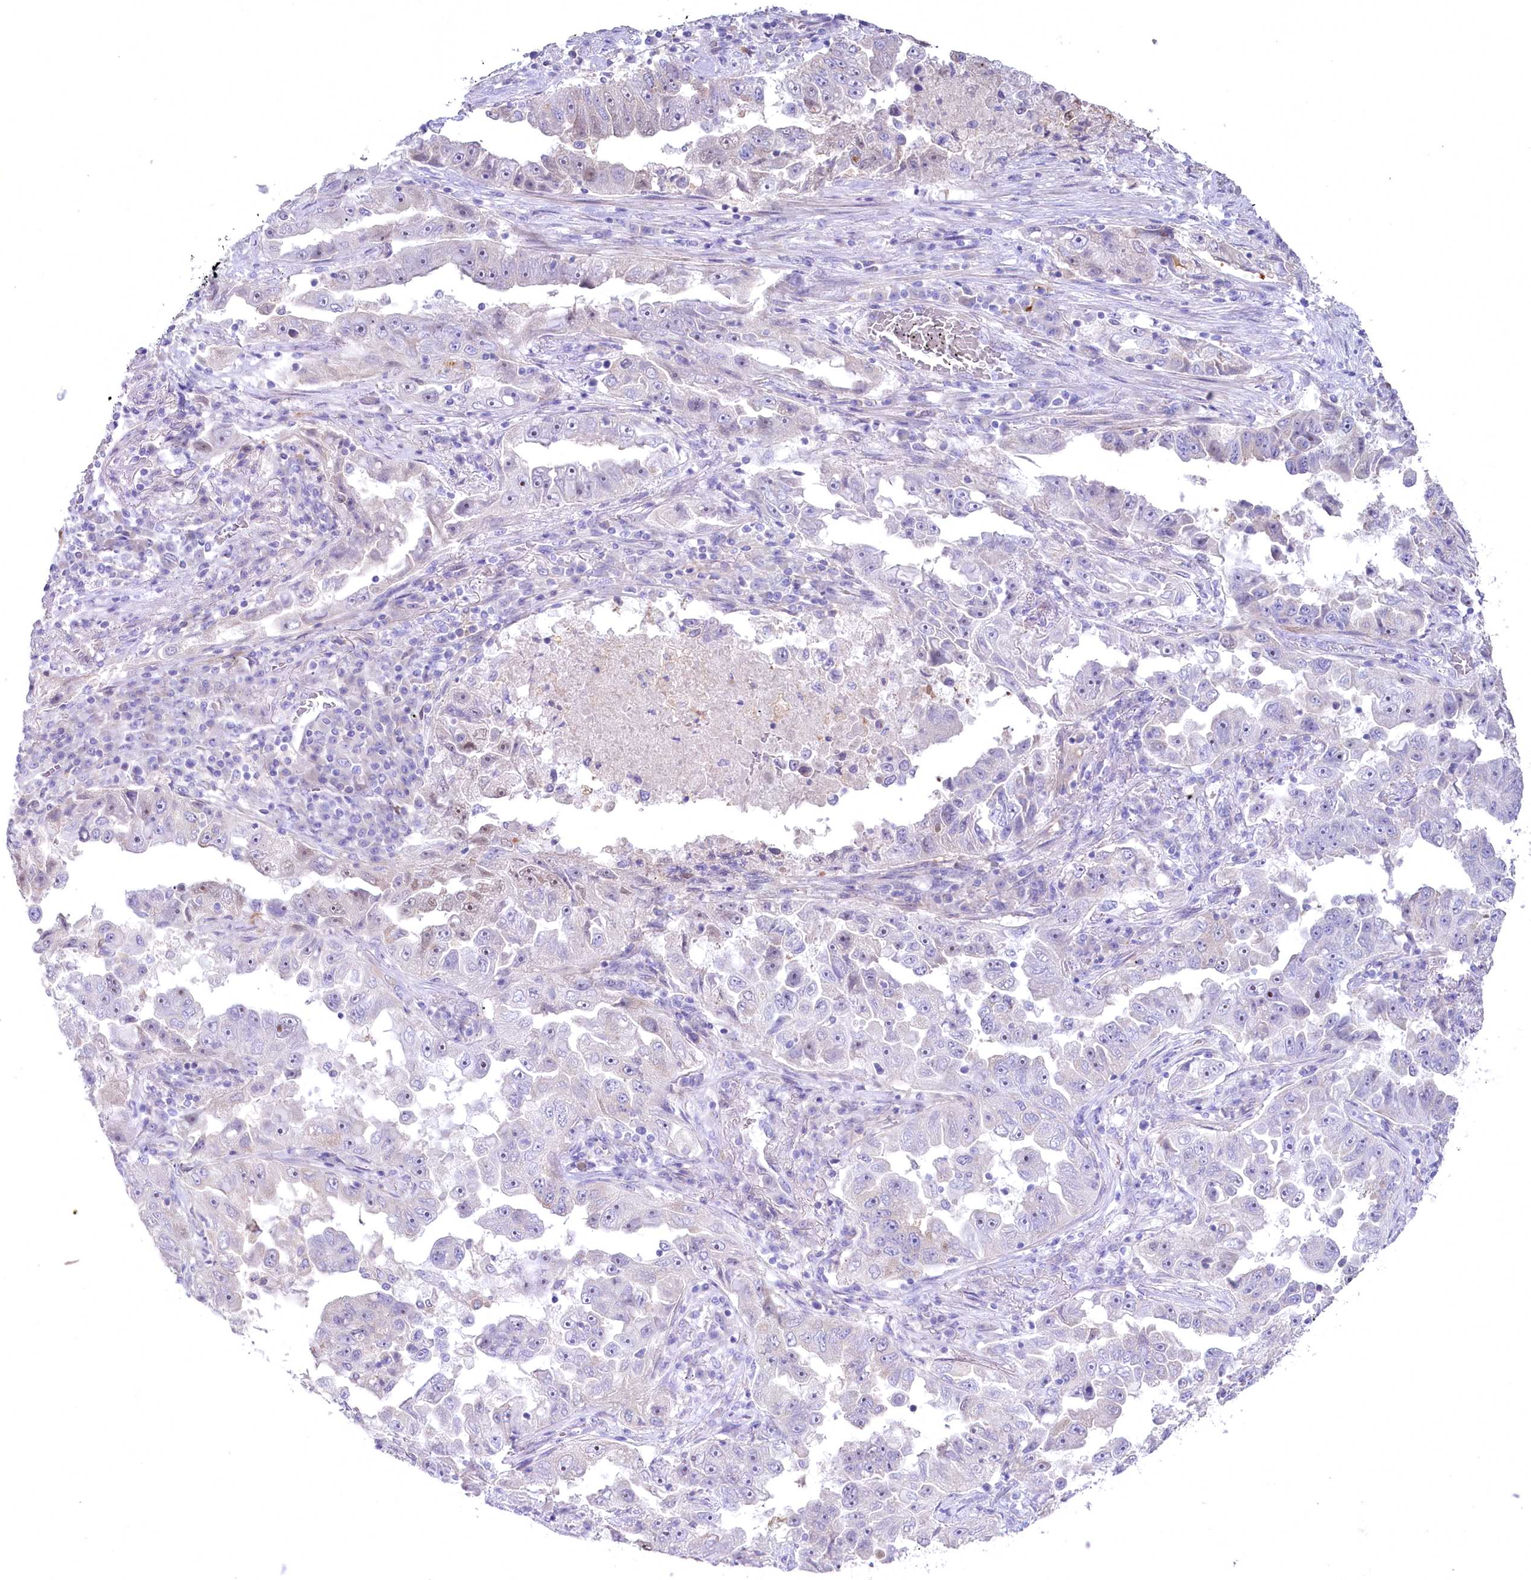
{"staining": {"intensity": "moderate", "quantity": "<25%", "location": "nuclear"}, "tissue": "lung cancer", "cell_type": "Tumor cells", "image_type": "cancer", "snomed": [{"axis": "morphology", "description": "Adenocarcinoma, NOS"}, {"axis": "topography", "description": "Lung"}], "caption": "IHC image of neoplastic tissue: adenocarcinoma (lung) stained using immunohistochemistry (IHC) displays low levels of moderate protein expression localized specifically in the nuclear of tumor cells, appearing as a nuclear brown color.", "gene": "MYOZ1", "patient": {"sex": "female", "age": 51}}